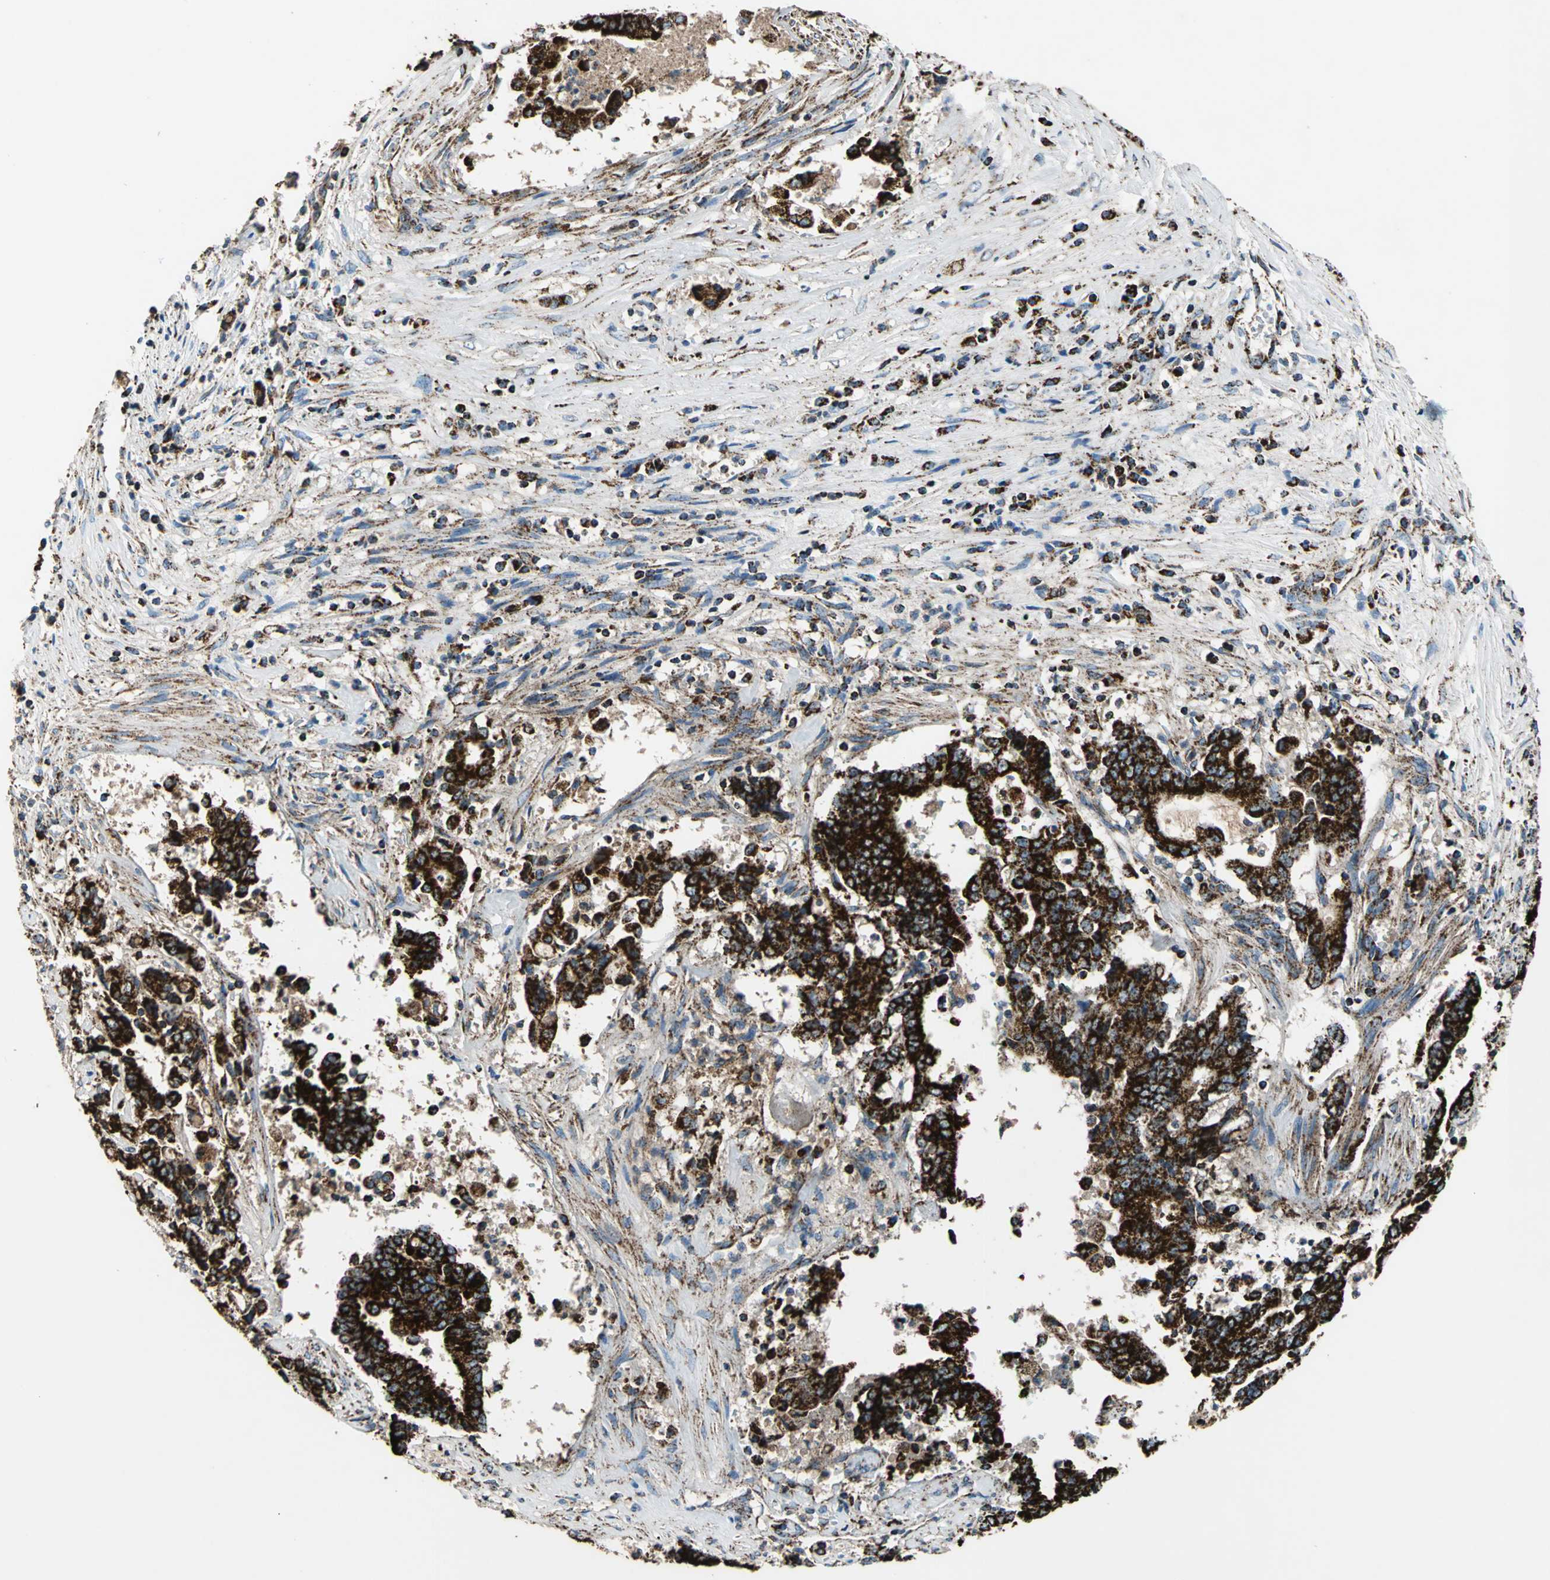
{"staining": {"intensity": "strong", "quantity": ">75%", "location": "cytoplasmic/membranous"}, "tissue": "liver cancer", "cell_type": "Tumor cells", "image_type": "cancer", "snomed": [{"axis": "morphology", "description": "Cholangiocarcinoma"}, {"axis": "topography", "description": "Liver"}], "caption": "Brown immunohistochemical staining in liver cancer (cholangiocarcinoma) displays strong cytoplasmic/membranous expression in approximately >75% of tumor cells.", "gene": "ECH1", "patient": {"sex": "male", "age": 57}}